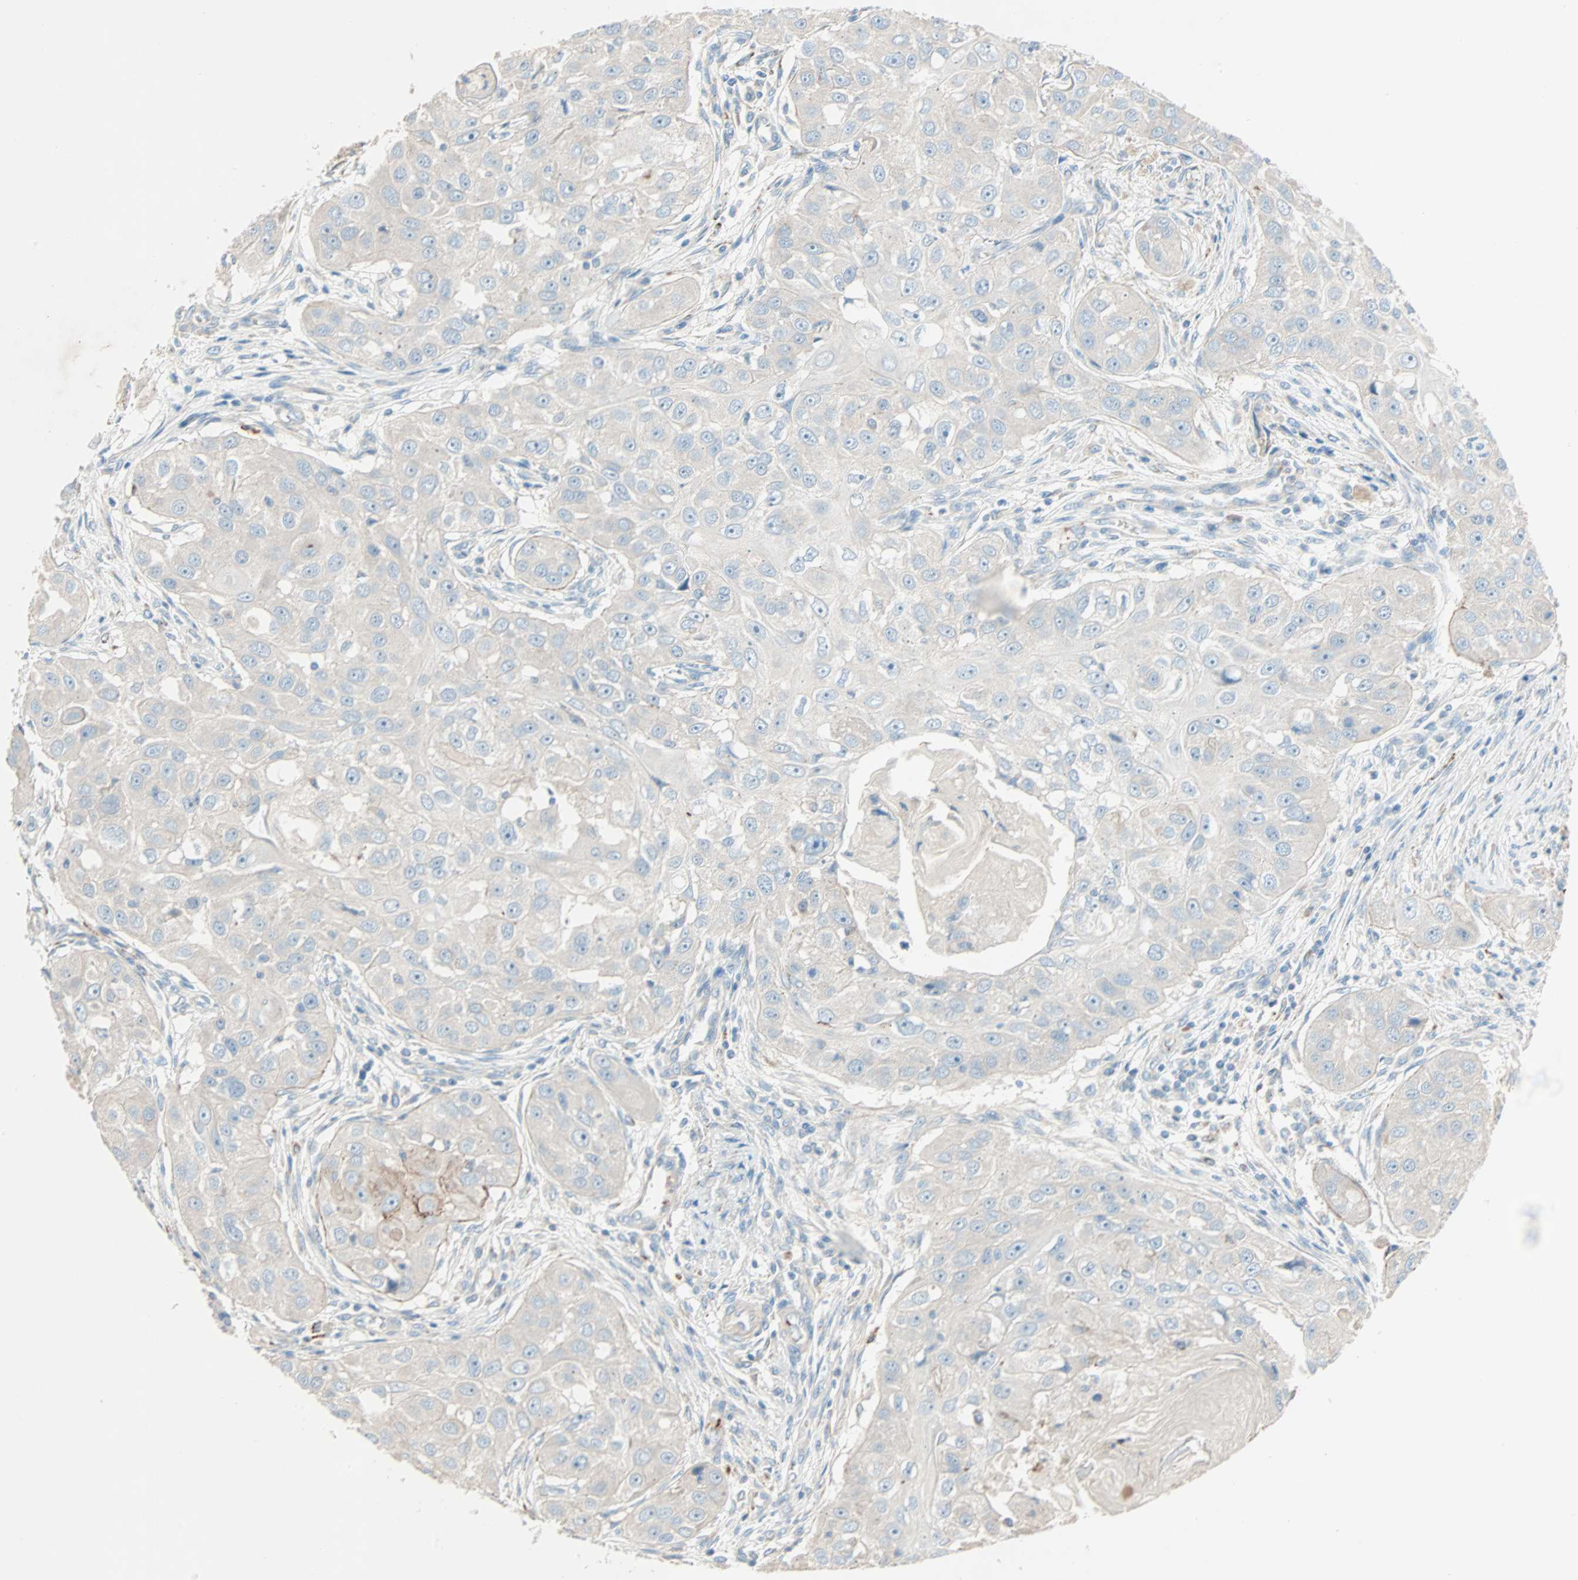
{"staining": {"intensity": "weak", "quantity": ">75%", "location": "cytoplasmic/membranous"}, "tissue": "head and neck cancer", "cell_type": "Tumor cells", "image_type": "cancer", "snomed": [{"axis": "morphology", "description": "Normal tissue, NOS"}, {"axis": "morphology", "description": "Squamous cell carcinoma, NOS"}, {"axis": "topography", "description": "Skeletal muscle"}, {"axis": "topography", "description": "Head-Neck"}], "caption": "IHC image of neoplastic tissue: head and neck cancer stained using immunohistochemistry (IHC) displays low levels of weak protein expression localized specifically in the cytoplasmic/membranous of tumor cells, appearing as a cytoplasmic/membranous brown color.", "gene": "LY6G6F", "patient": {"sex": "male", "age": 51}}